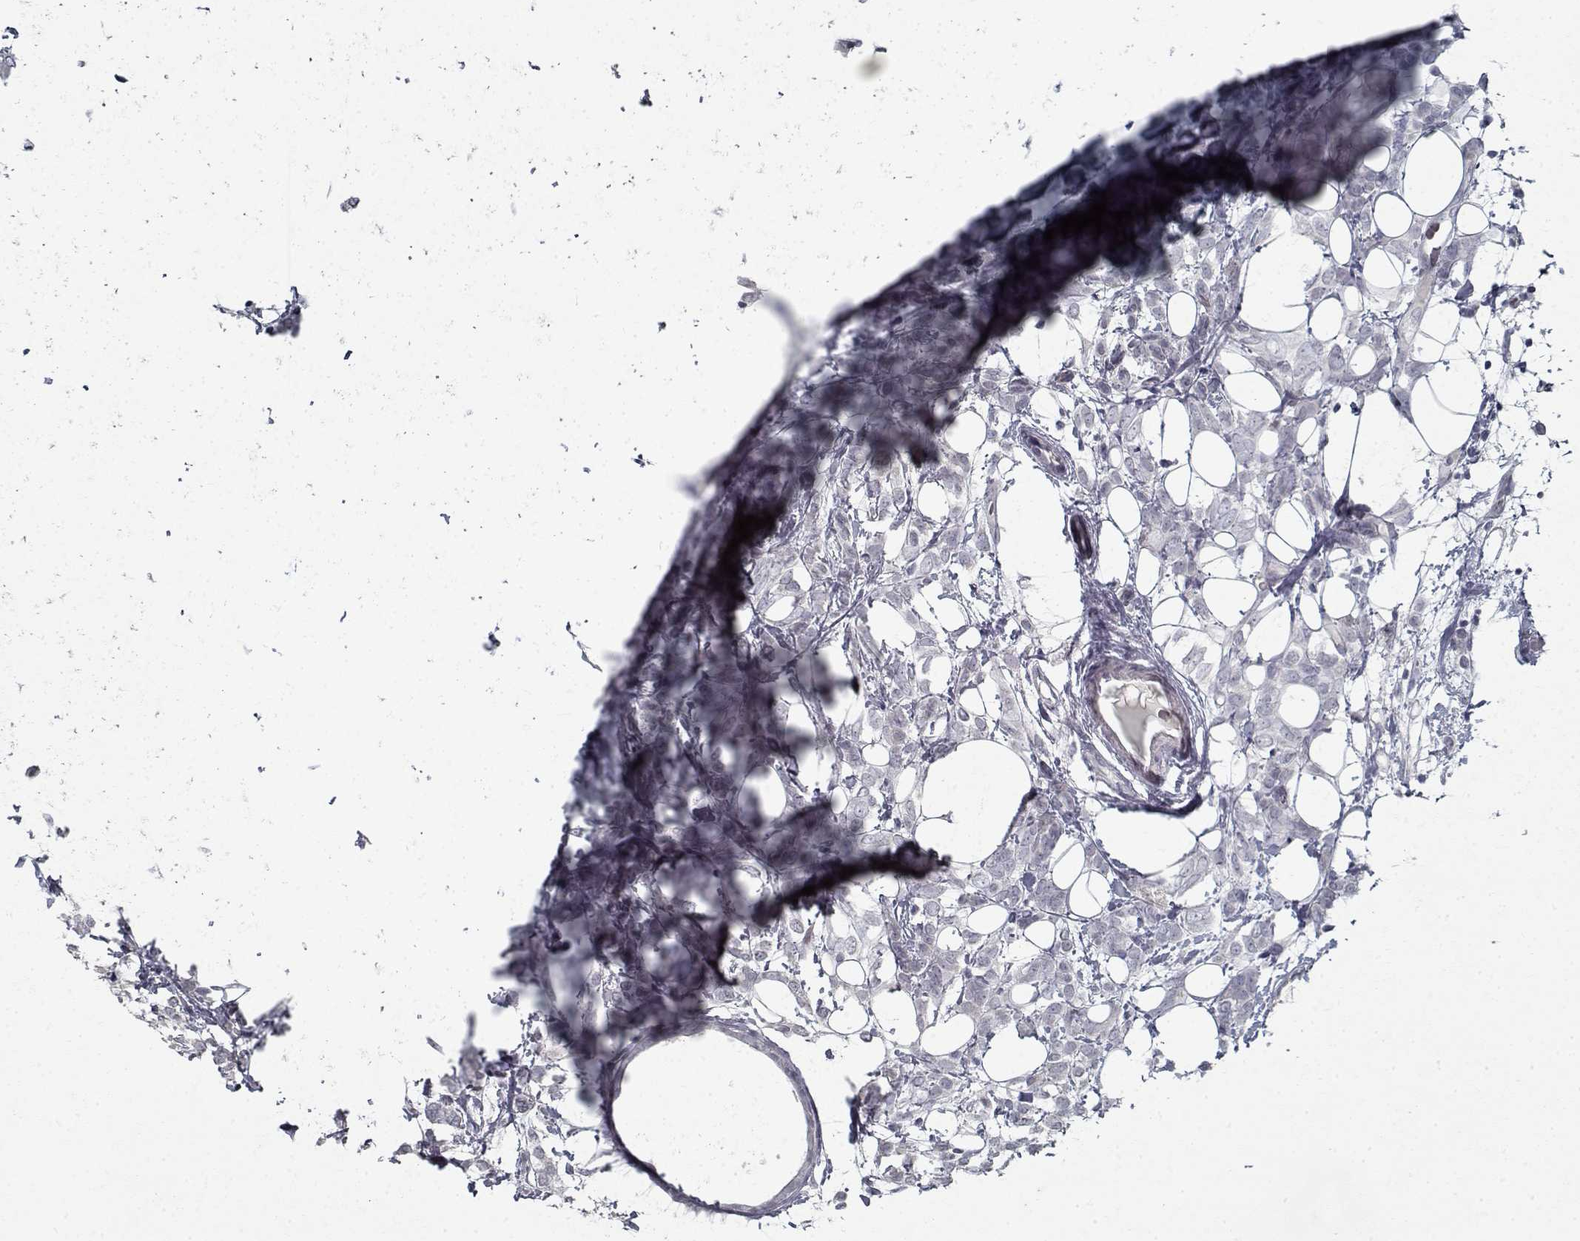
{"staining": {"intensity": "negative", "quantity": "none", "location": "none"}, "tissue": "breast cancer", "cell_type": "Tumor cells", "image_type": "cancer", "snomed": [{"axis": "morphology", "description": "Lobular carcinoma"}, {"axis": "topography", "description": "Breast"}], "caption": "Breast lobular carcinoma was stained to show a protein in brown. There is no significant staining in tumor cells.", "gene": "GAD2", "patient": {"sex": "female", "age": 49}}